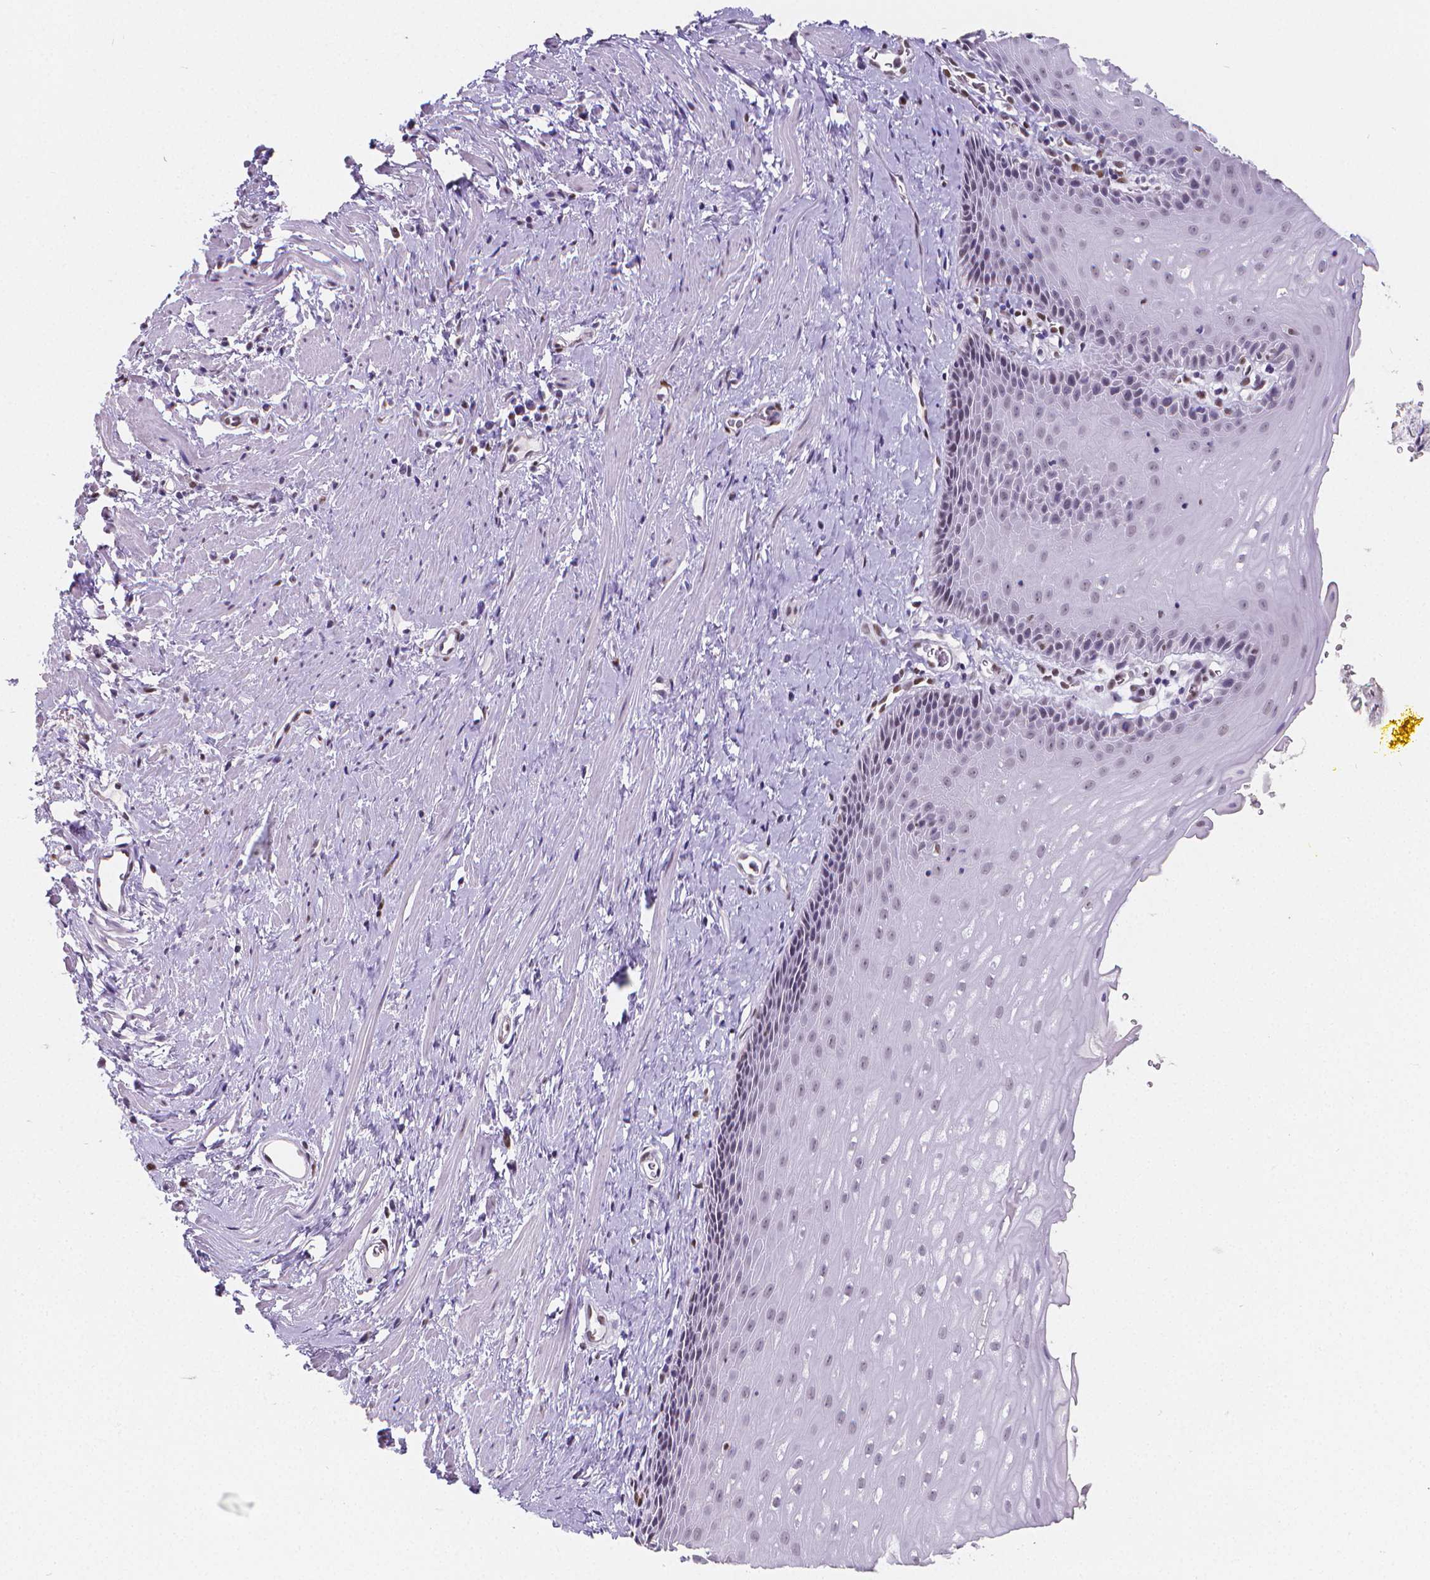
{"staining": {"intensity": "negative", "quantity": "none", "location": "none"}, "tissue": "esophagus", "cell_type": "Squamous epithelial cells", "image_type": "normal", "snomed": [{"axis": "morphology", "description": "Normal tissue, NOS"}, {"axis": "topography", "description": "Esophagus"}], "caption": "Immunohistochemistry micrograph of benign esophagus: esophagus stained with DAB shows no significant protein expression in squamous epithelial cells.", "gene": "MEF2C", "patient": {"sex": "male", "age": 64}}